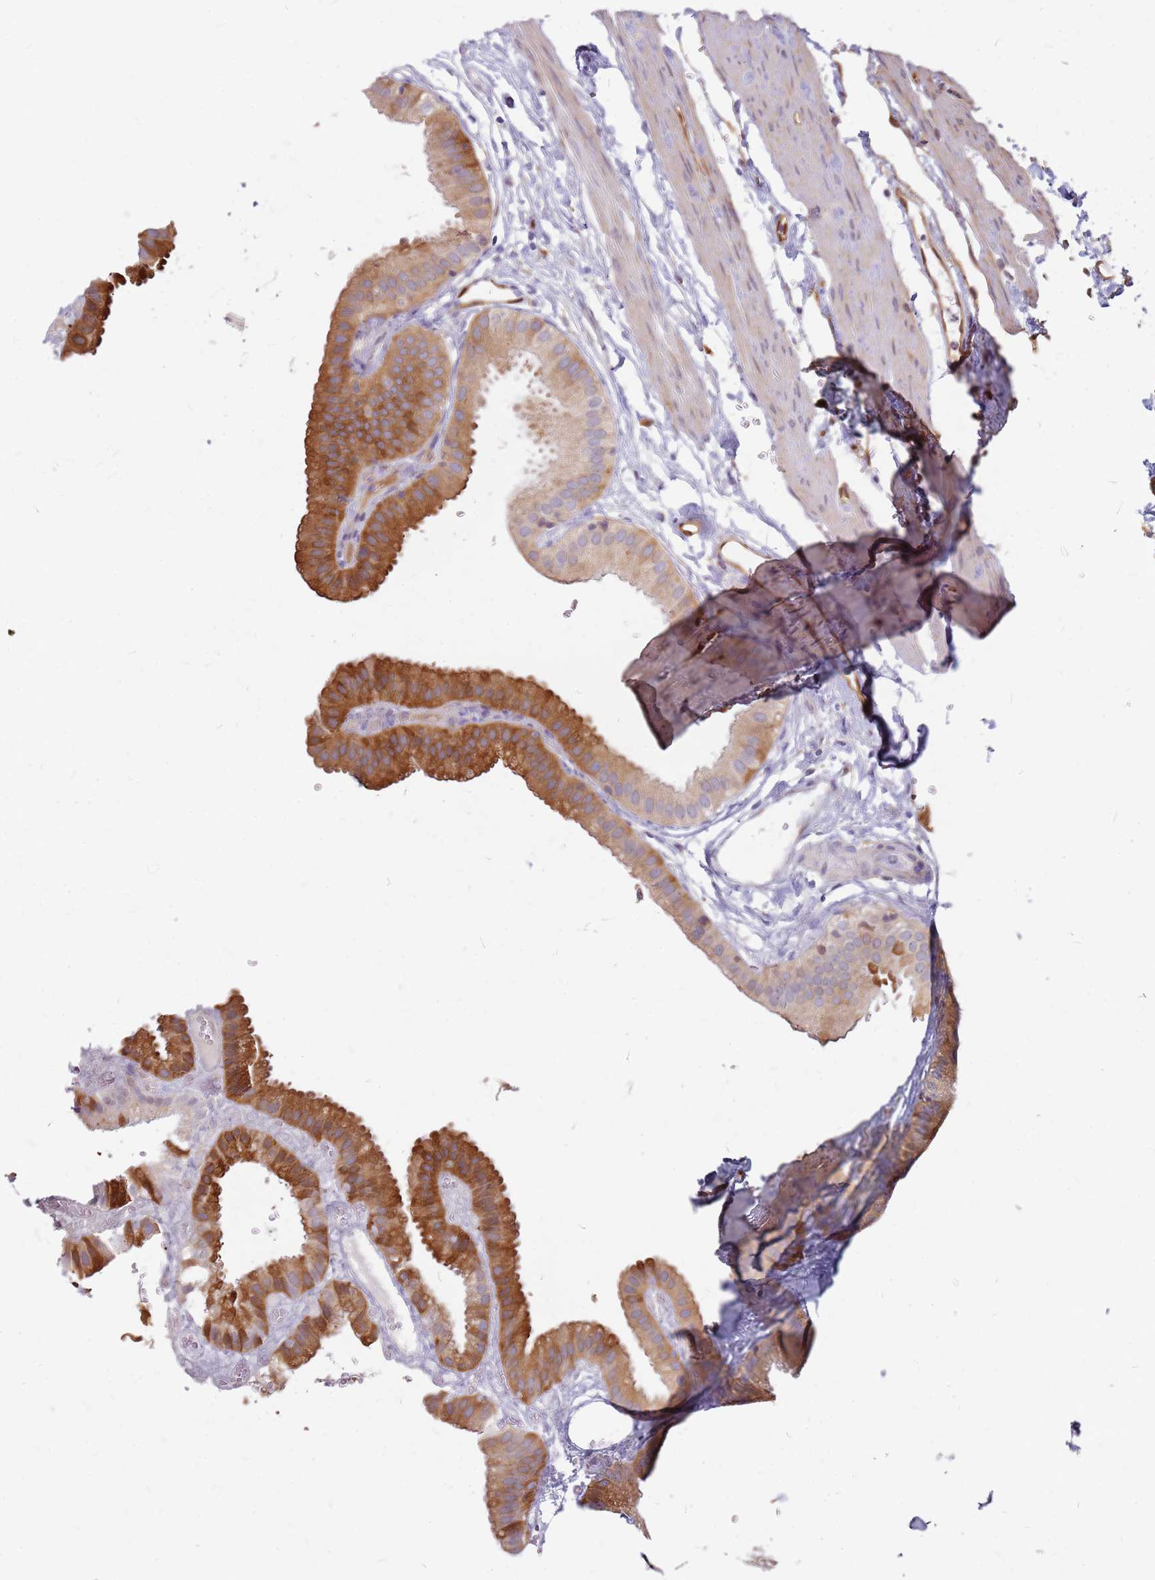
{"staining": {"intensity": "moderate", "quantity": "25%-75%", "location": "cytoplasmic/membranous"}, "tissue": "gallbladder", "cell_type": "Glandular cells", "image_type": "normal", "snomed": [{"axis": "morphology", "description": "Normal tissue, NOS"}, {"axis": "topography", "description": "Gallbladder"}], "caption": "Gallbladder stained with DAB IHC demonstrates medium levels of moderate cytoplasmic/membranous staining in about 25%-75% of glandular cells.", "gene": "HDX", "patient": {"sex": "female", "age": 61}}